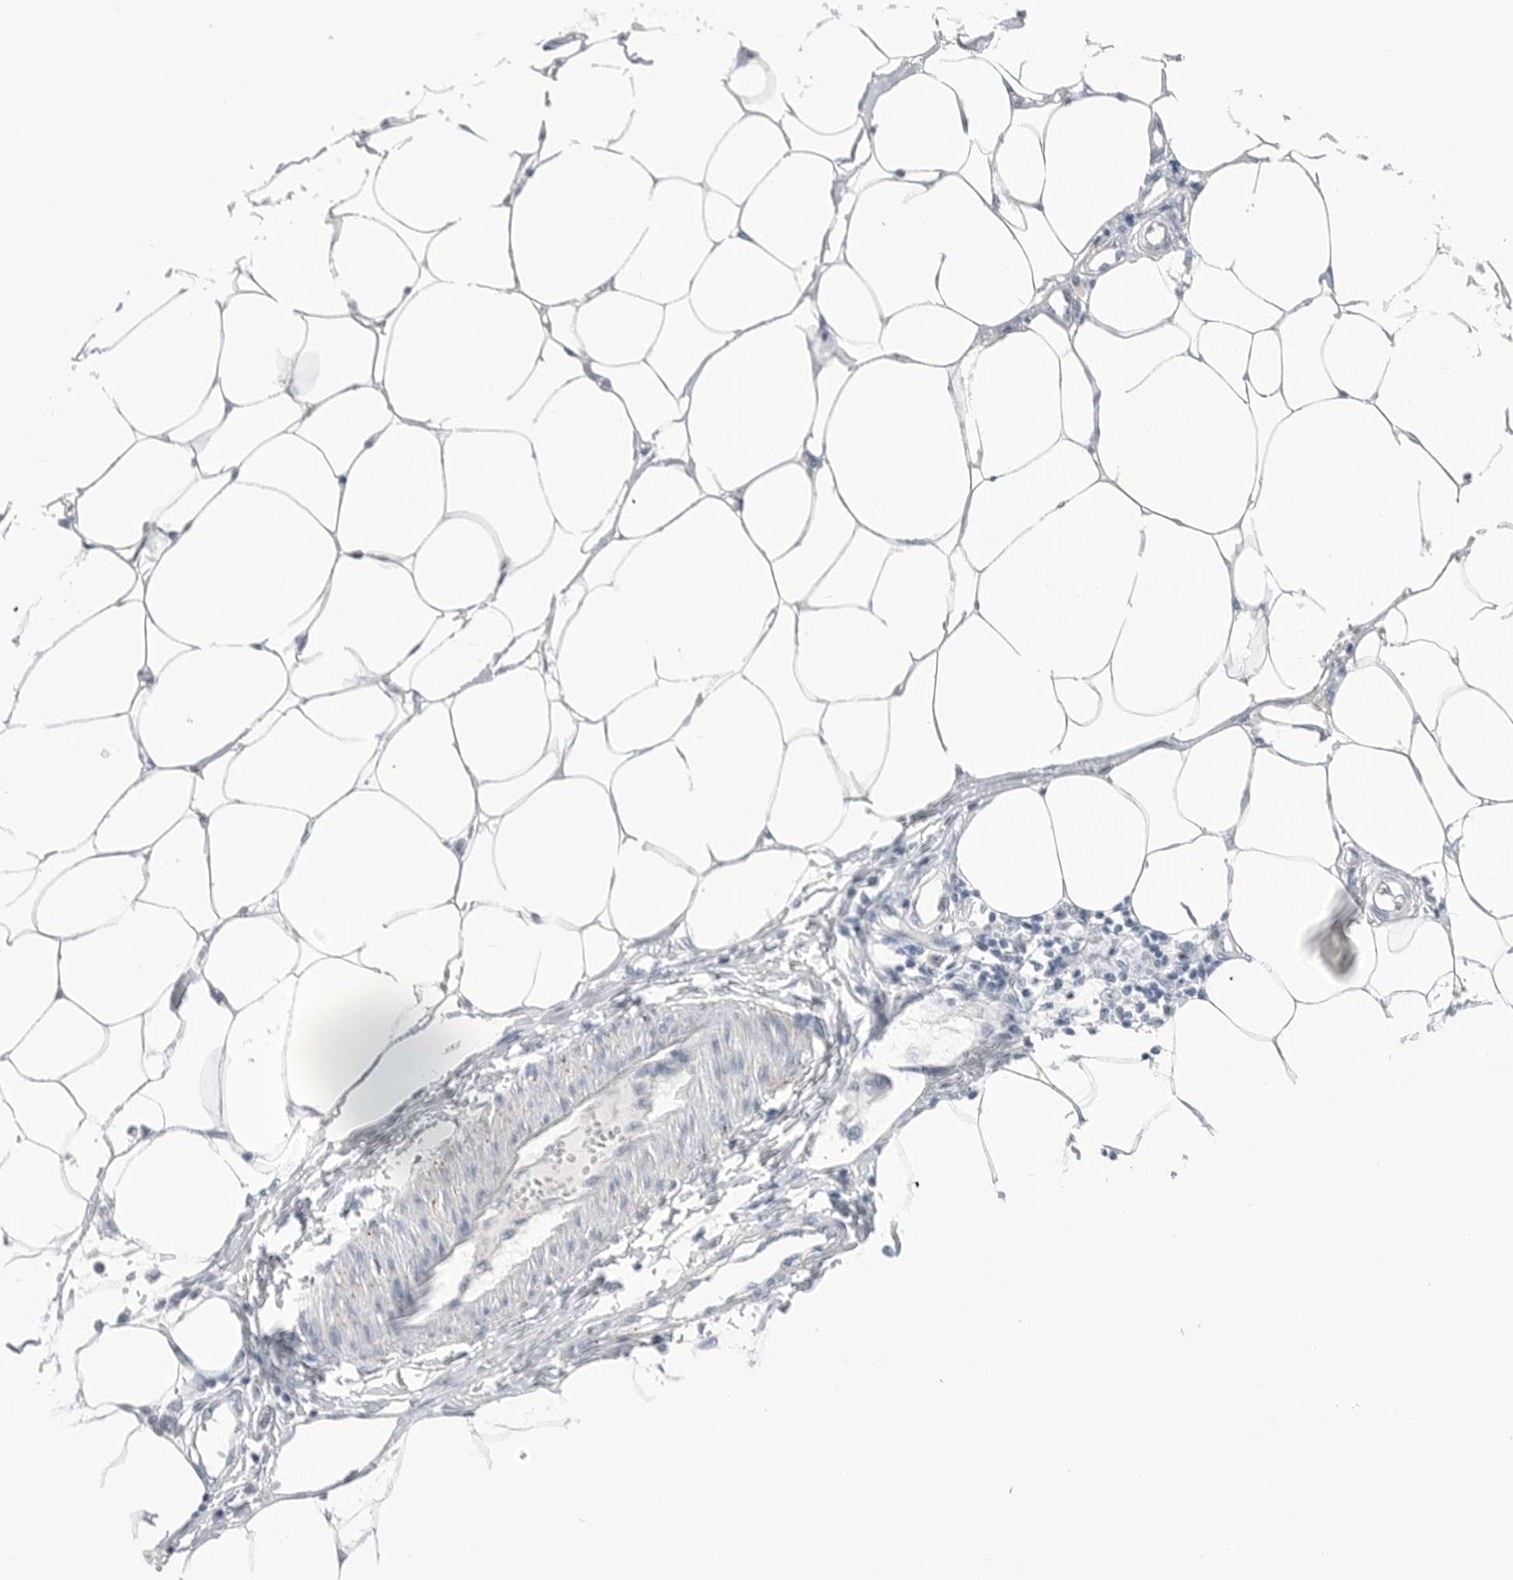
{"staining": {"intensity": "negative", "quantity": "none", "location": "none"}, "tissue": "adipose tissue", "cell_type": "Adipocytes", "image_type": "normal", "snomed": [{"axis": "morphology", "description": "Normal tissue, NOS"}, {"axis": "morphology", "description": "Adenocarcinoma, NOS"}, {"axis": "topography", "description": "Colon"}, {"axis": "topography", "description": "Peripheral nerve tissue"}], "caption": "Adipose tissue was stained to show a protein in brown. There is no significant positivity in adipocytes. Brightfield microscopy of IHC stained with DAB (brown) and hematoxylin (blue), captured at high magnification.", "gene": "ABHD12", "patient": {"sex": "male", "age": 14}}